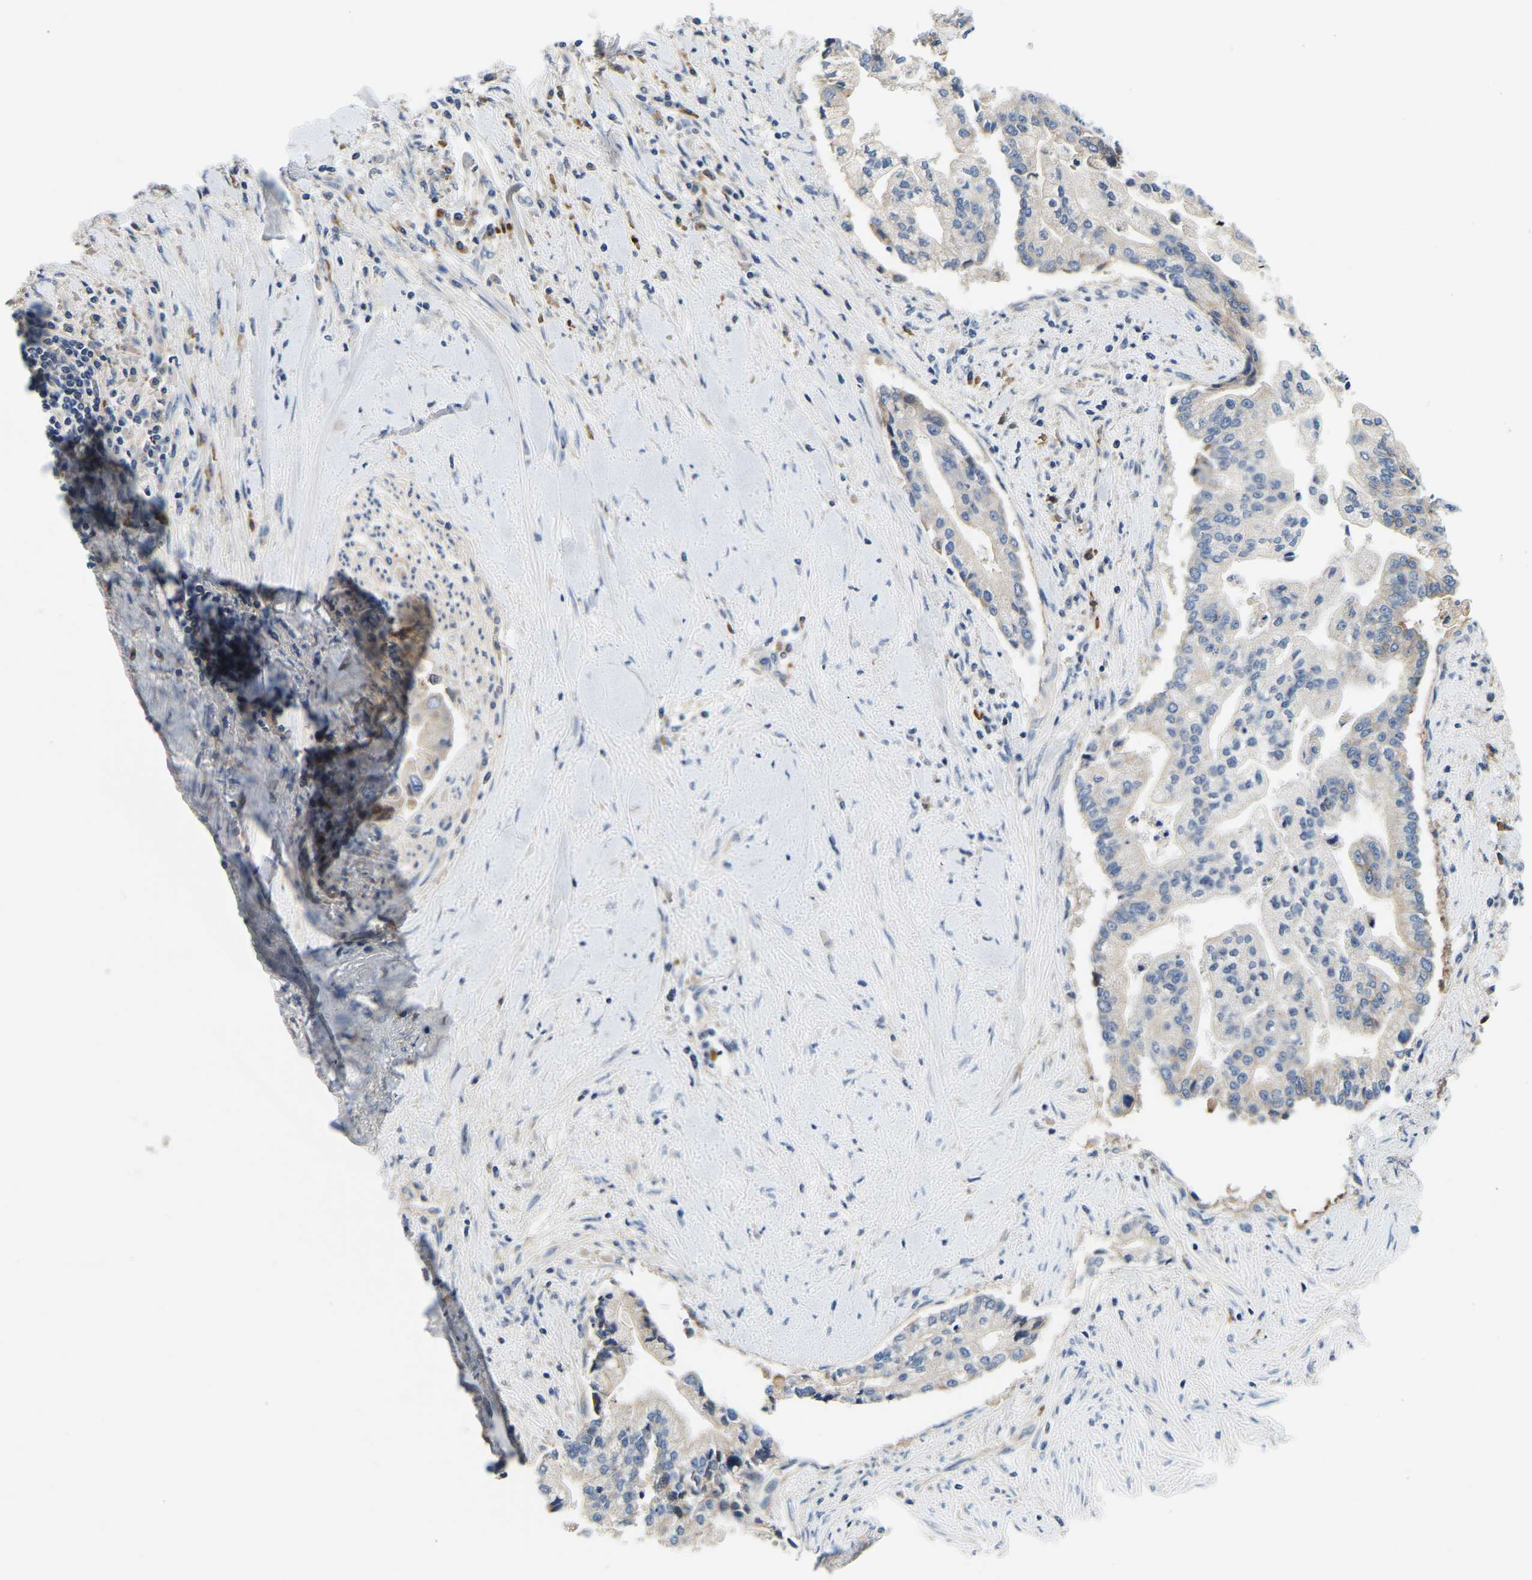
{"staining": {"intensity": "negative", "quantity": "none", "location": "none"}, "tissue": "liver cancer", "cell_type": "Tumor cells", "image_type": "cancer", "snomed": [{"axis": "morphology", "description": "Cholangiocarcinoma"}, {"axis": "topography", "description": "Liver"}], "caption": "High power microscopy histopathology image of an immunohistochemistry micrograph of liver cancer (cholangiocarcinoma), revealing no significant expression in tumor cells.", "gene": "LIAS", "patient": {"sex": "male", "age": 50}}